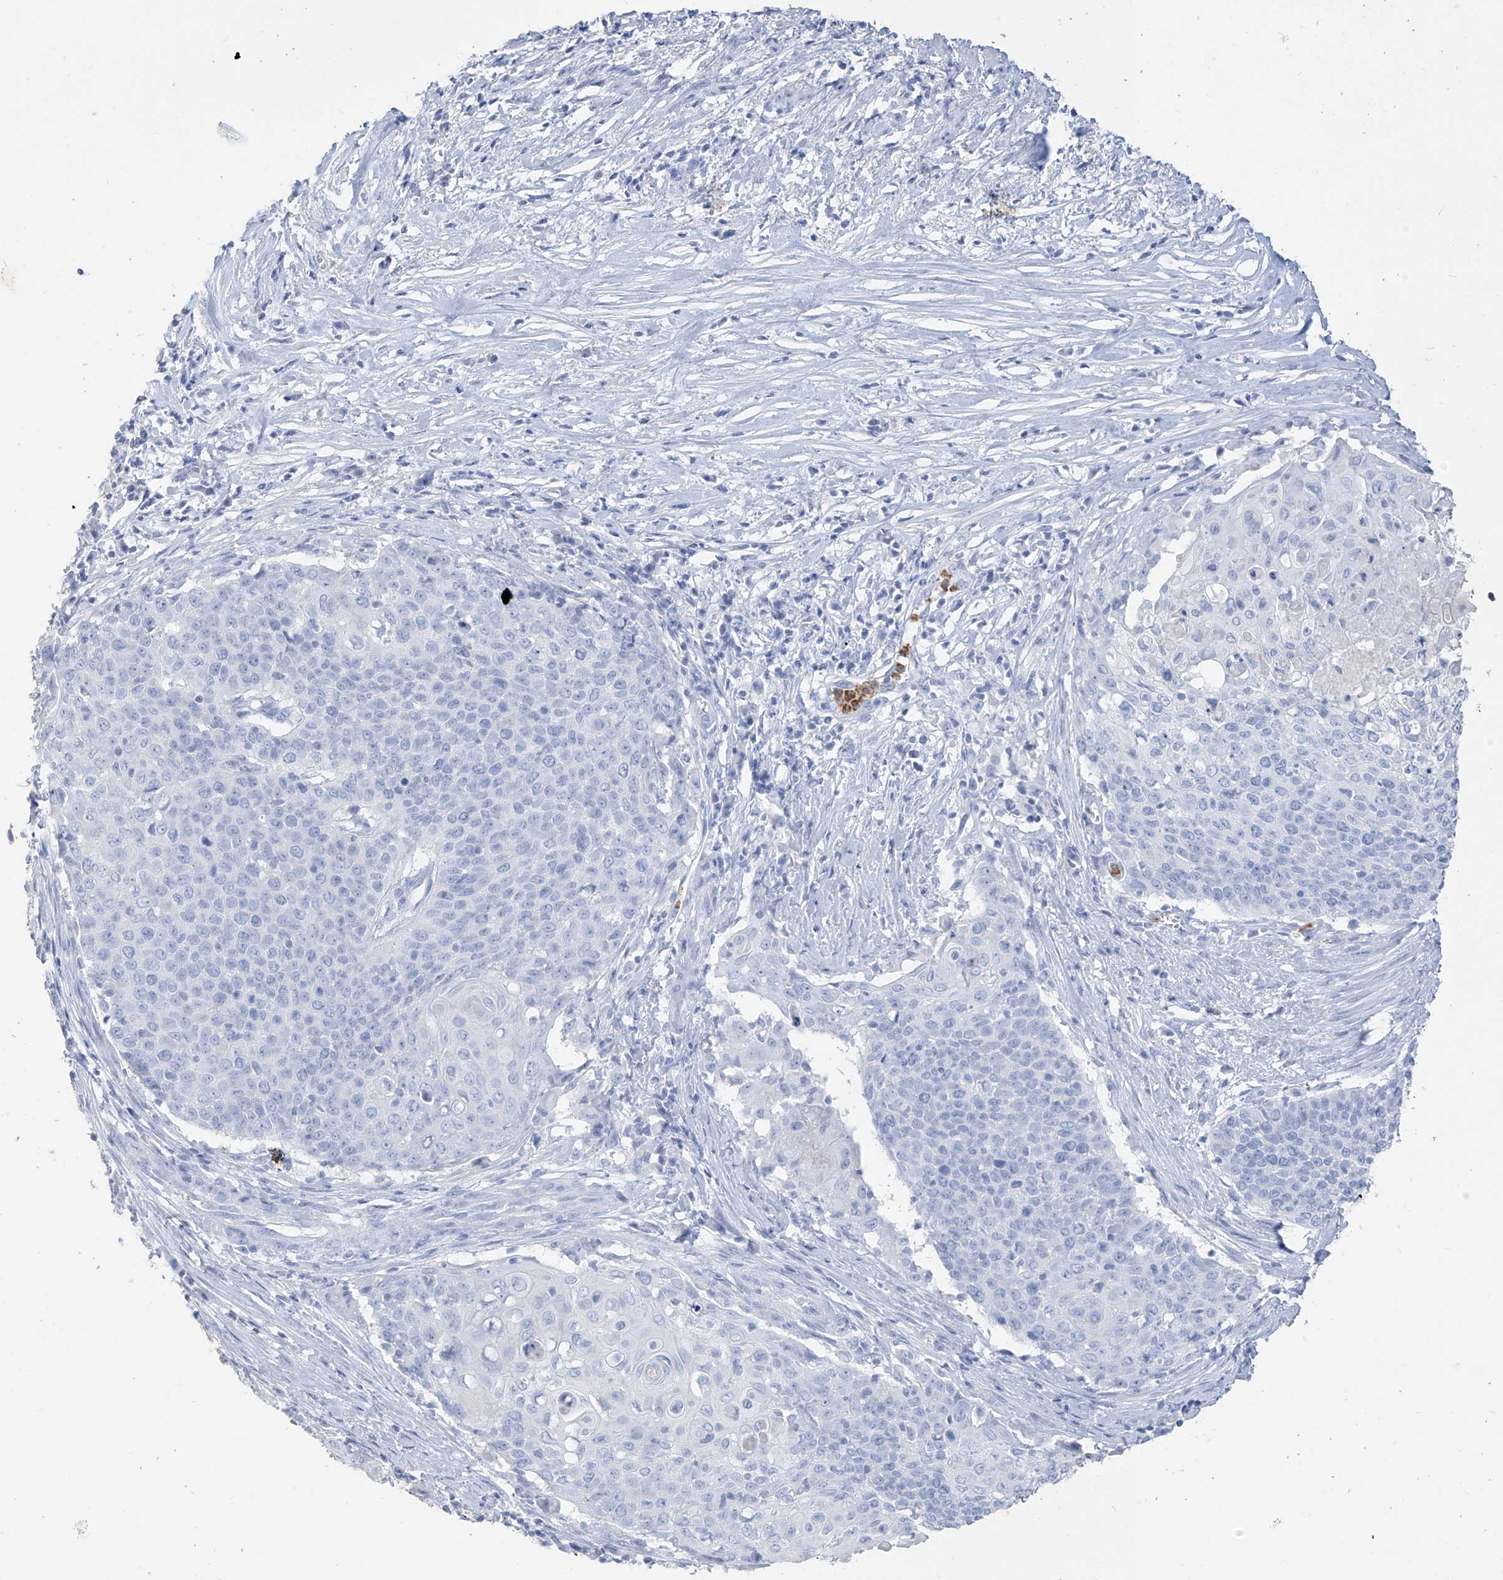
{"staining": {"intensity": "negative", "quantity": "none", "location": "none"}, "tissue": "cervical cancer", "cell_type": "Tumor cells", "image_type": "cancer", "snomed": [{"axis": "morphology", "description": "Squamous cell carcinoma, NOS"}, {"axis": "topography", "description": "Cervix"}], "caption": "Histopathology image shows no protein staining in tumor cells of cervical squamous cell carcinoma tissue. (DAB IHC visualized using brightfield microscopy, high magnification).", "gene": "PAFAH1B3", "patient": {"sex": "female", "age": 39}}